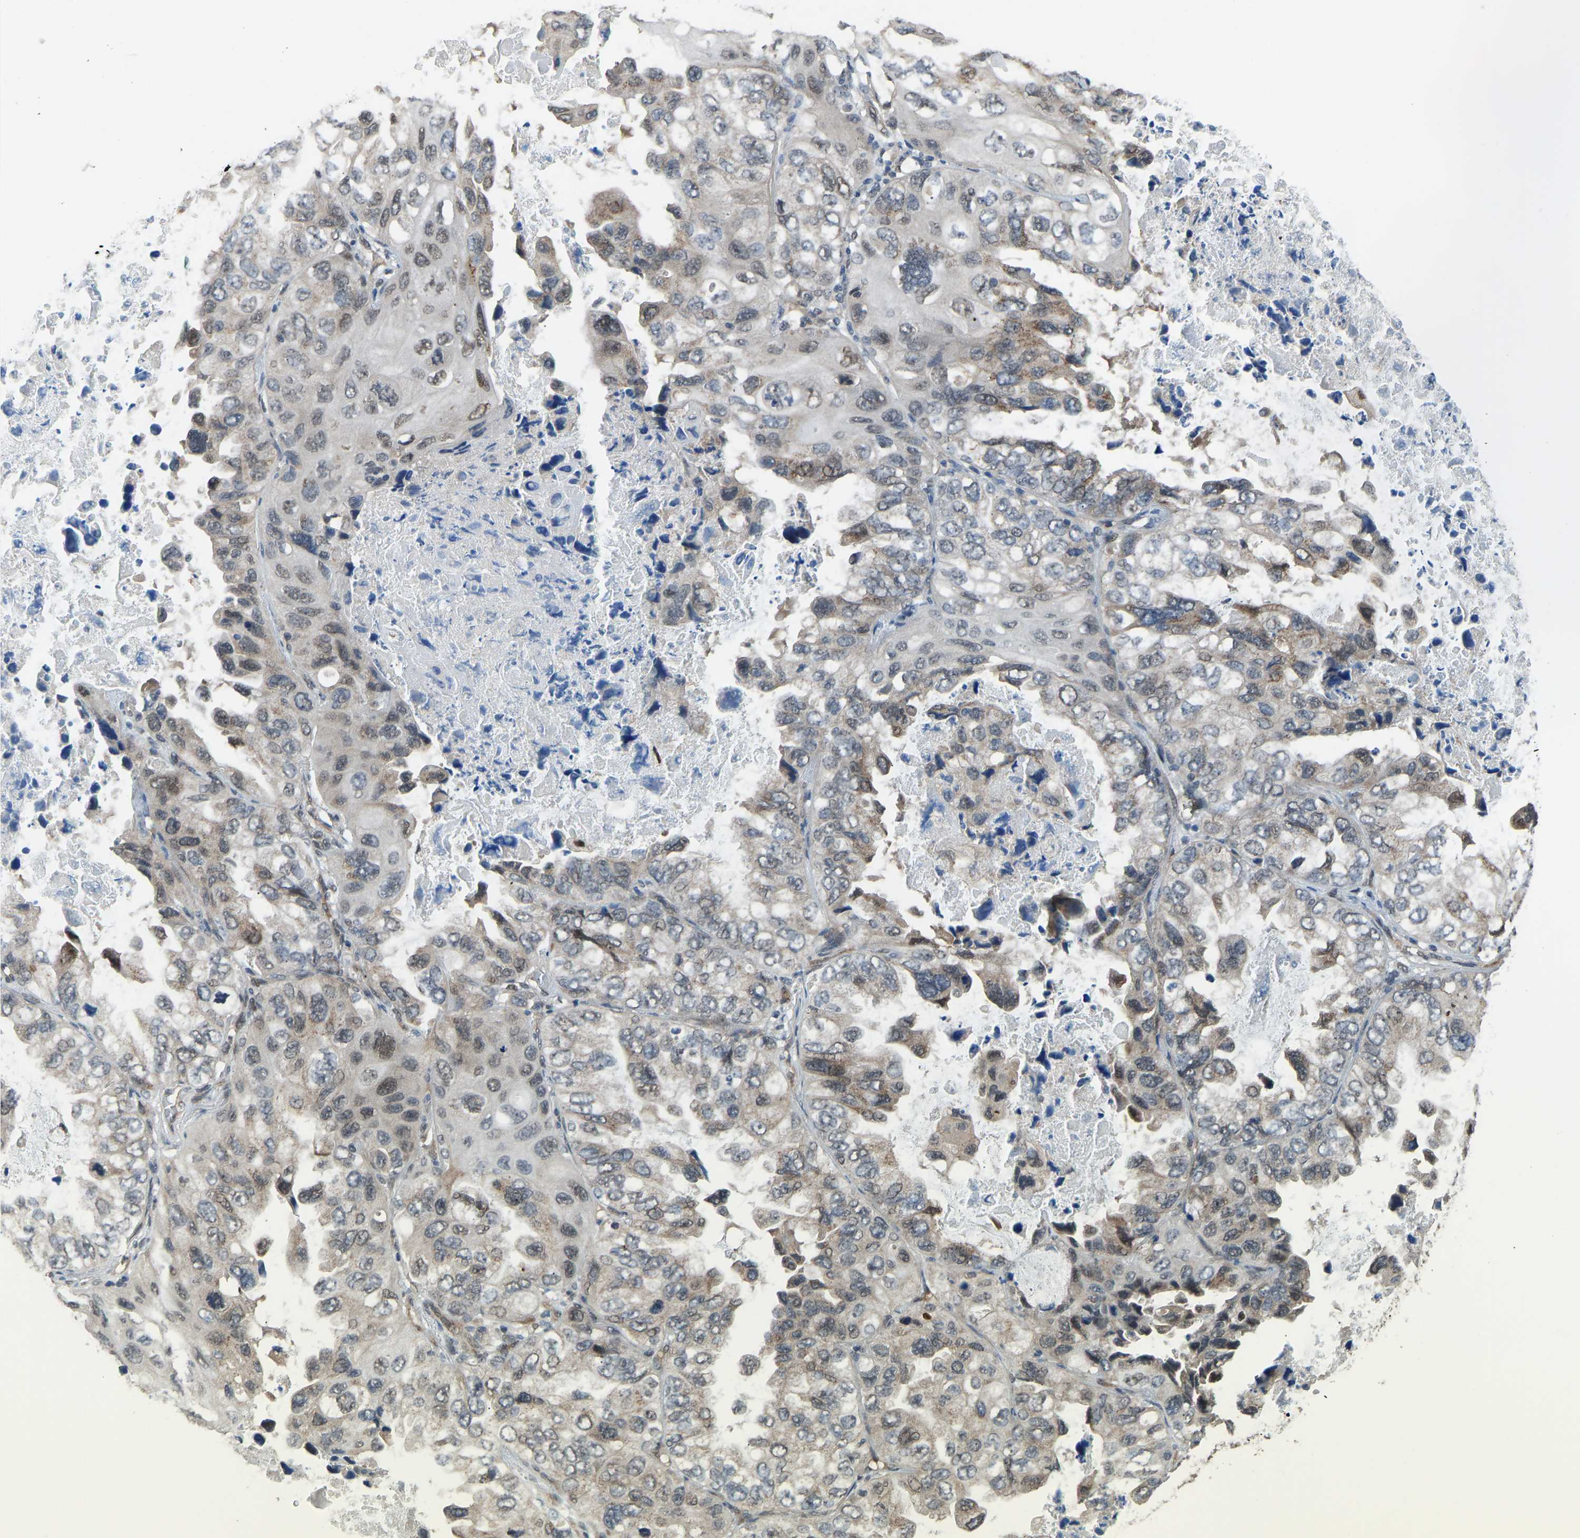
{"staining": {"intensity": "weak", "quantity": "<25%", "location": "cytoplasmic/membranous,nuclear"}, "tissue": "lung cancer", "cell_type": "Tumor cells", "image_type": "cancer", "snomed": [{"axis": "morphology", "description": "Squamous cell carcinoma, NOS"}, {"axis": "topography", "description": "Lung"}], "caption": "Tumor cells show no significant protein staining in lung cancer (squamous cell carcinoma).", "gene": "KPNA6", "patient": {"sex": "female", "age": 73}}